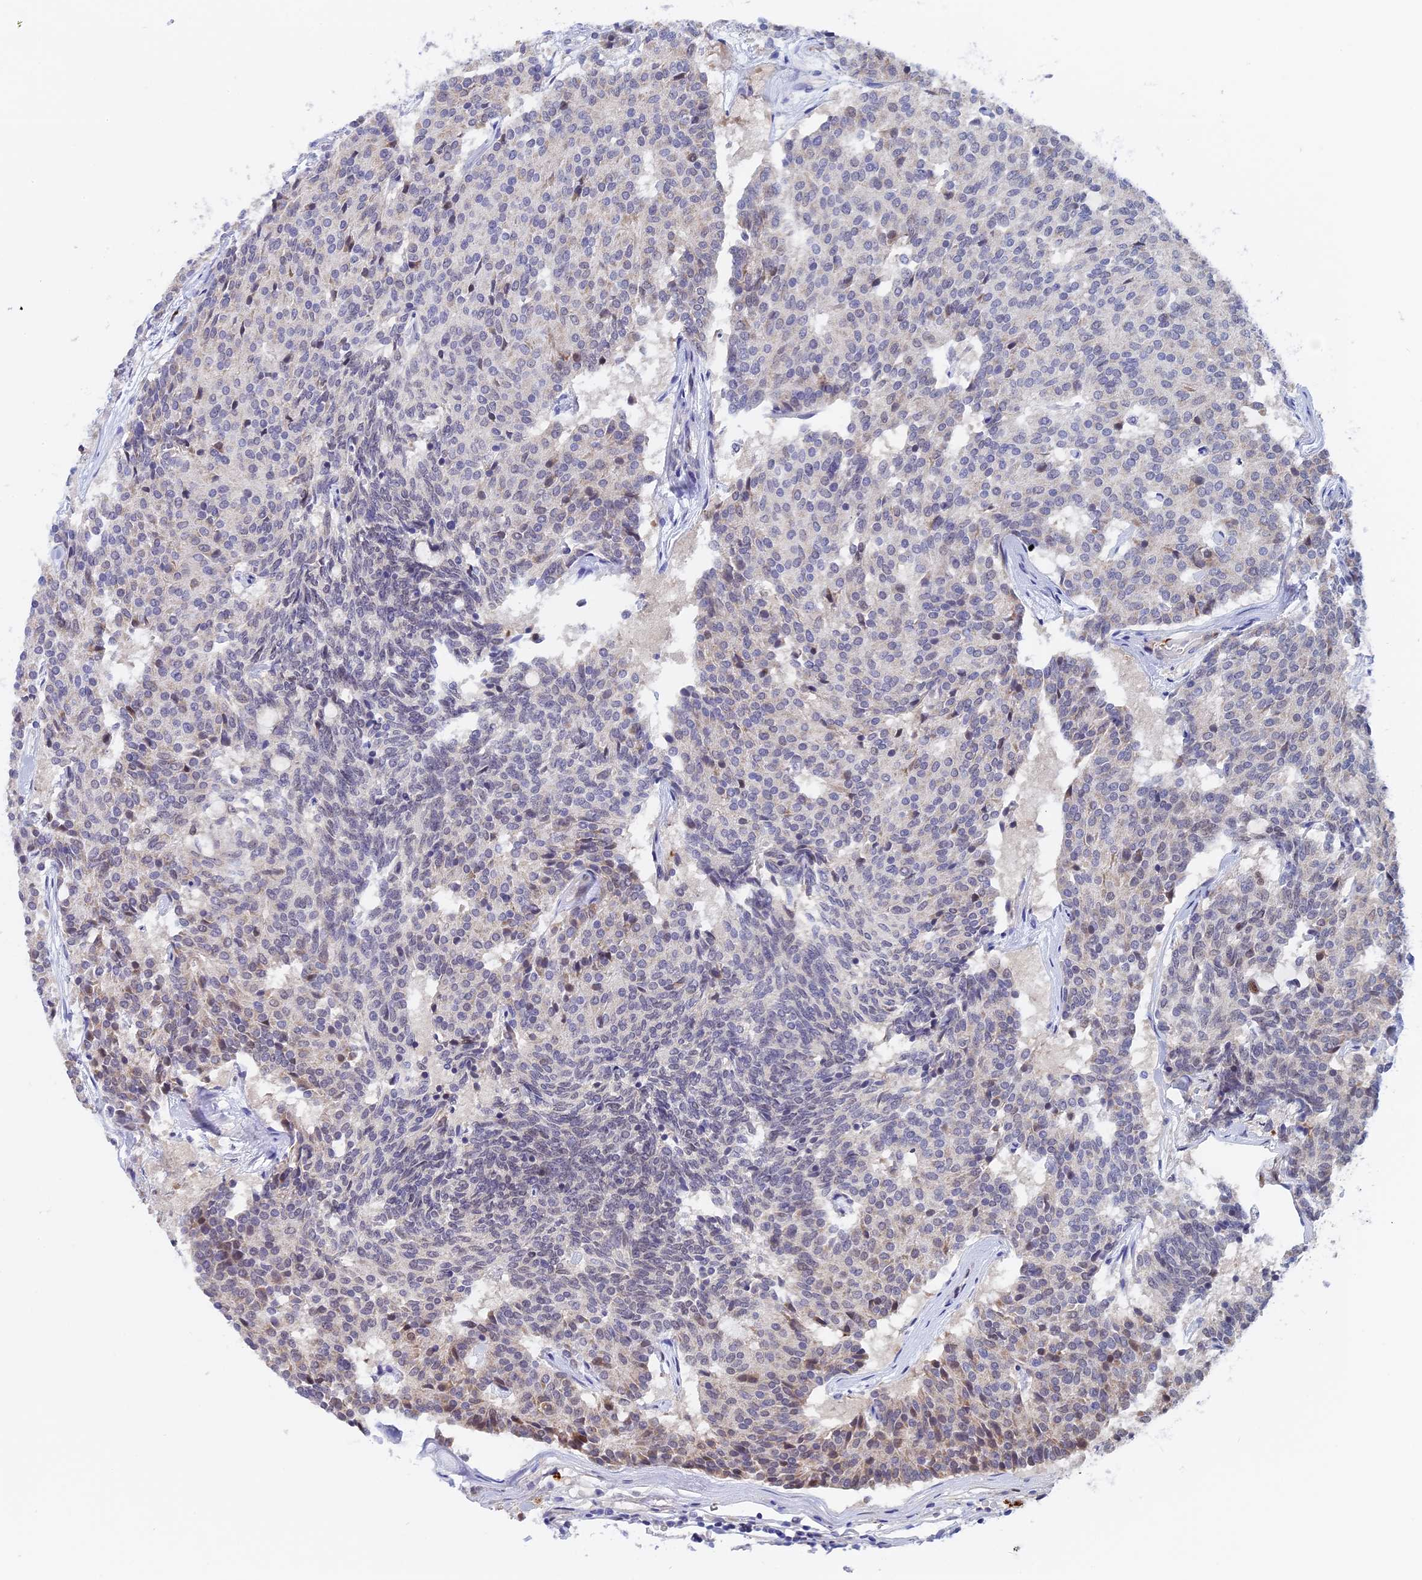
{"staining": {"intensity": "weak", "quantity": "<25%", "location": "nuclear"}, "tissue": "carcinoid", "cell_type": "Tumor cells", "image_type": "cancer", "snomed": [{"axis": "morphology", "description": "Carcinoid, malignant, NOS"}, {"axis": "topography", "description": "Pancreas"}], "caption": "High magnification brightfield microscopy of carcinoid stained with DAB (brown) and counterstained with hematoxylin (blue): tumor cells show no significant staining.", "gene": "SLC26A1", "patient": {"sex": "female", "age": 54}}